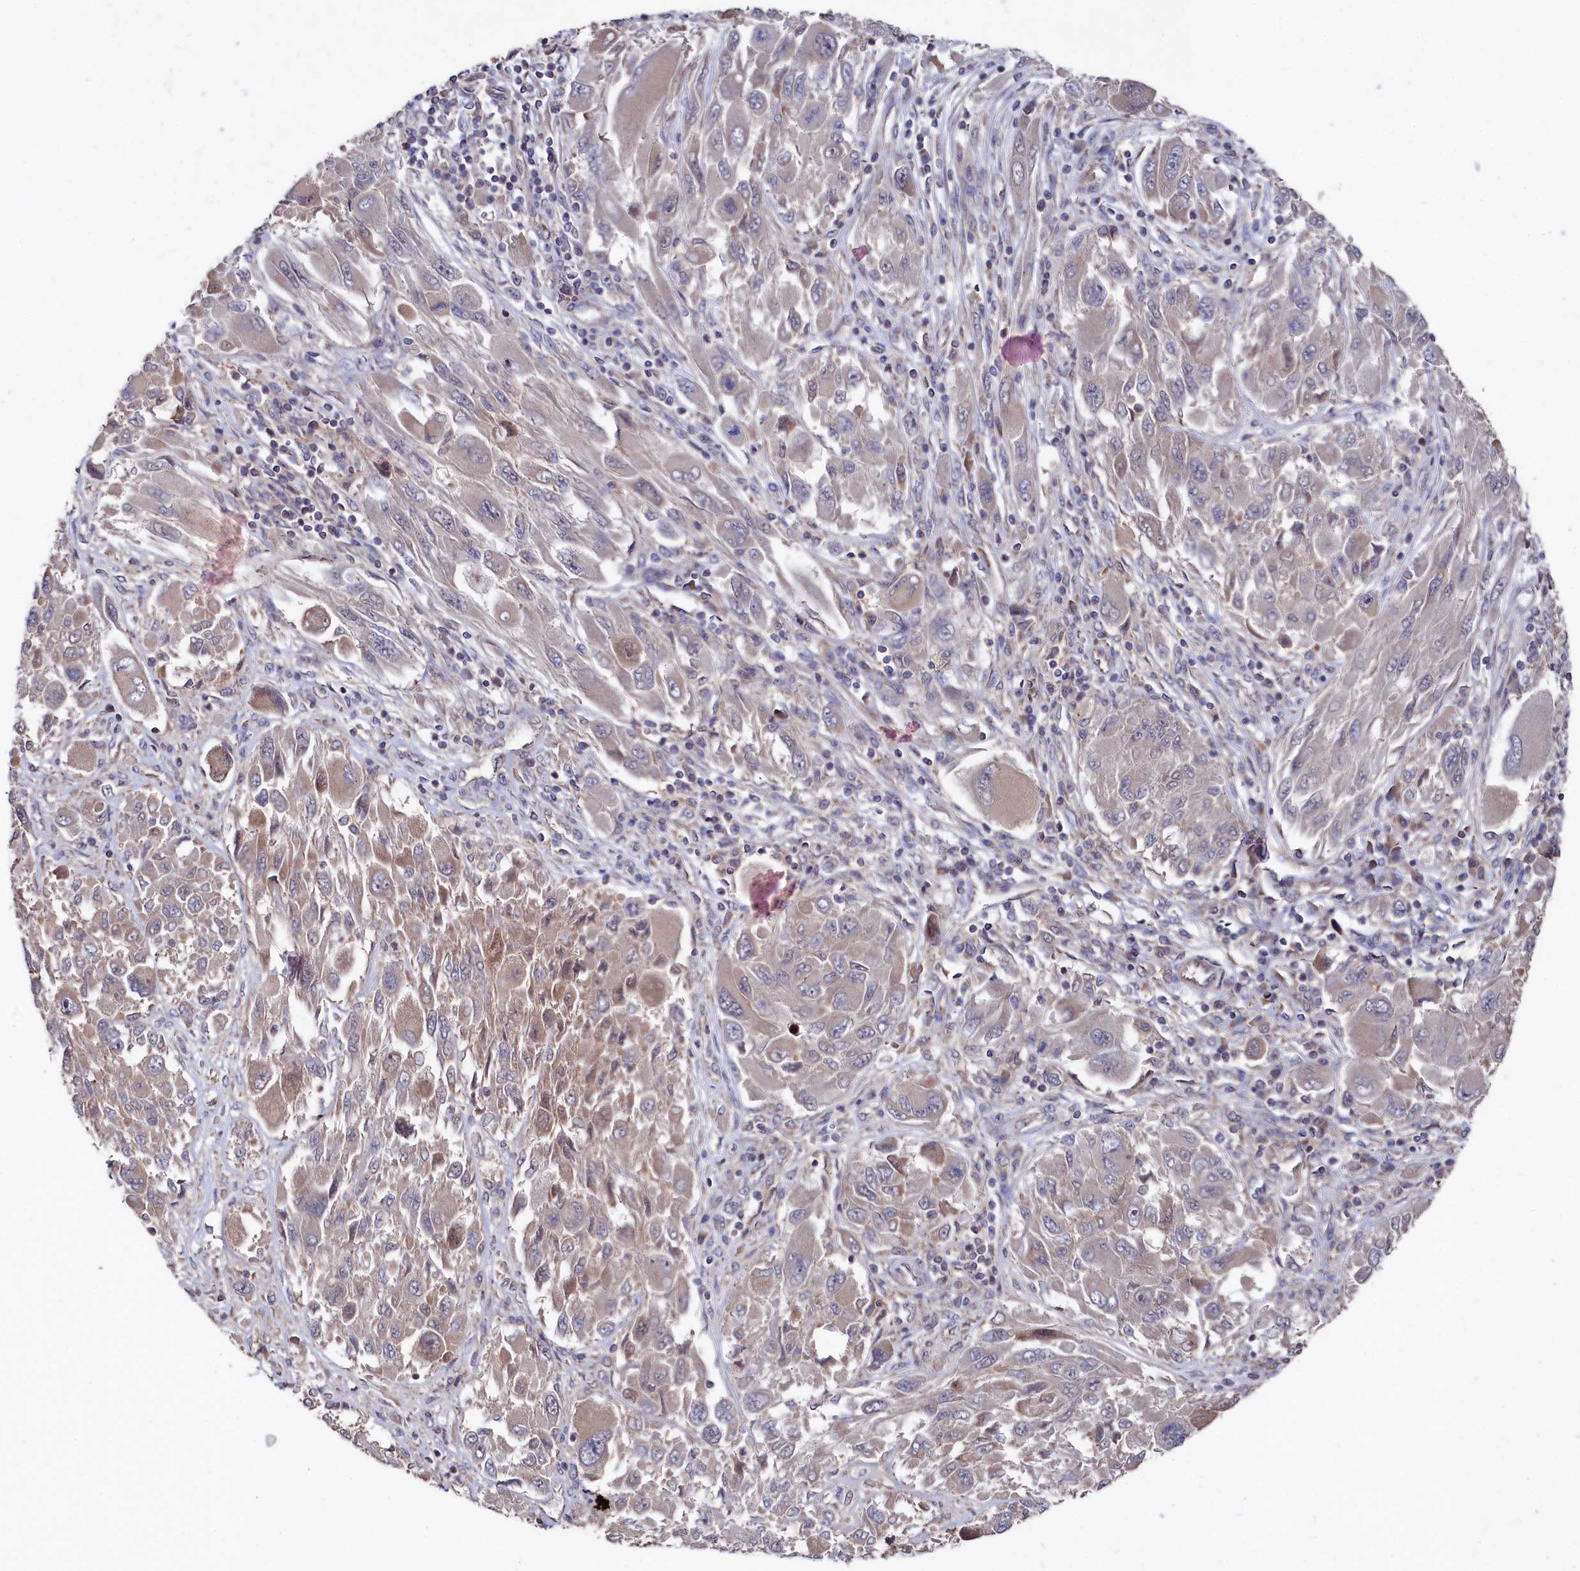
{"staining": {"intensity": "weak", "quantity": "<25%", "location": "cytoplasmic/membranous"}, "tissue": "melanoma", "cell_type": "Tumor cells", "image_type": "cancer", "snomed": [{"axis": "morphology", "description": "Malignant melanoma, NOS"}, {"axis": "topography", "description": "Skin"}], "caption": "Tumor cells show no significant protein expression in melanoma.", "gene": "SUPV3L1", "patient": {"sex": "female", "age": 91}}